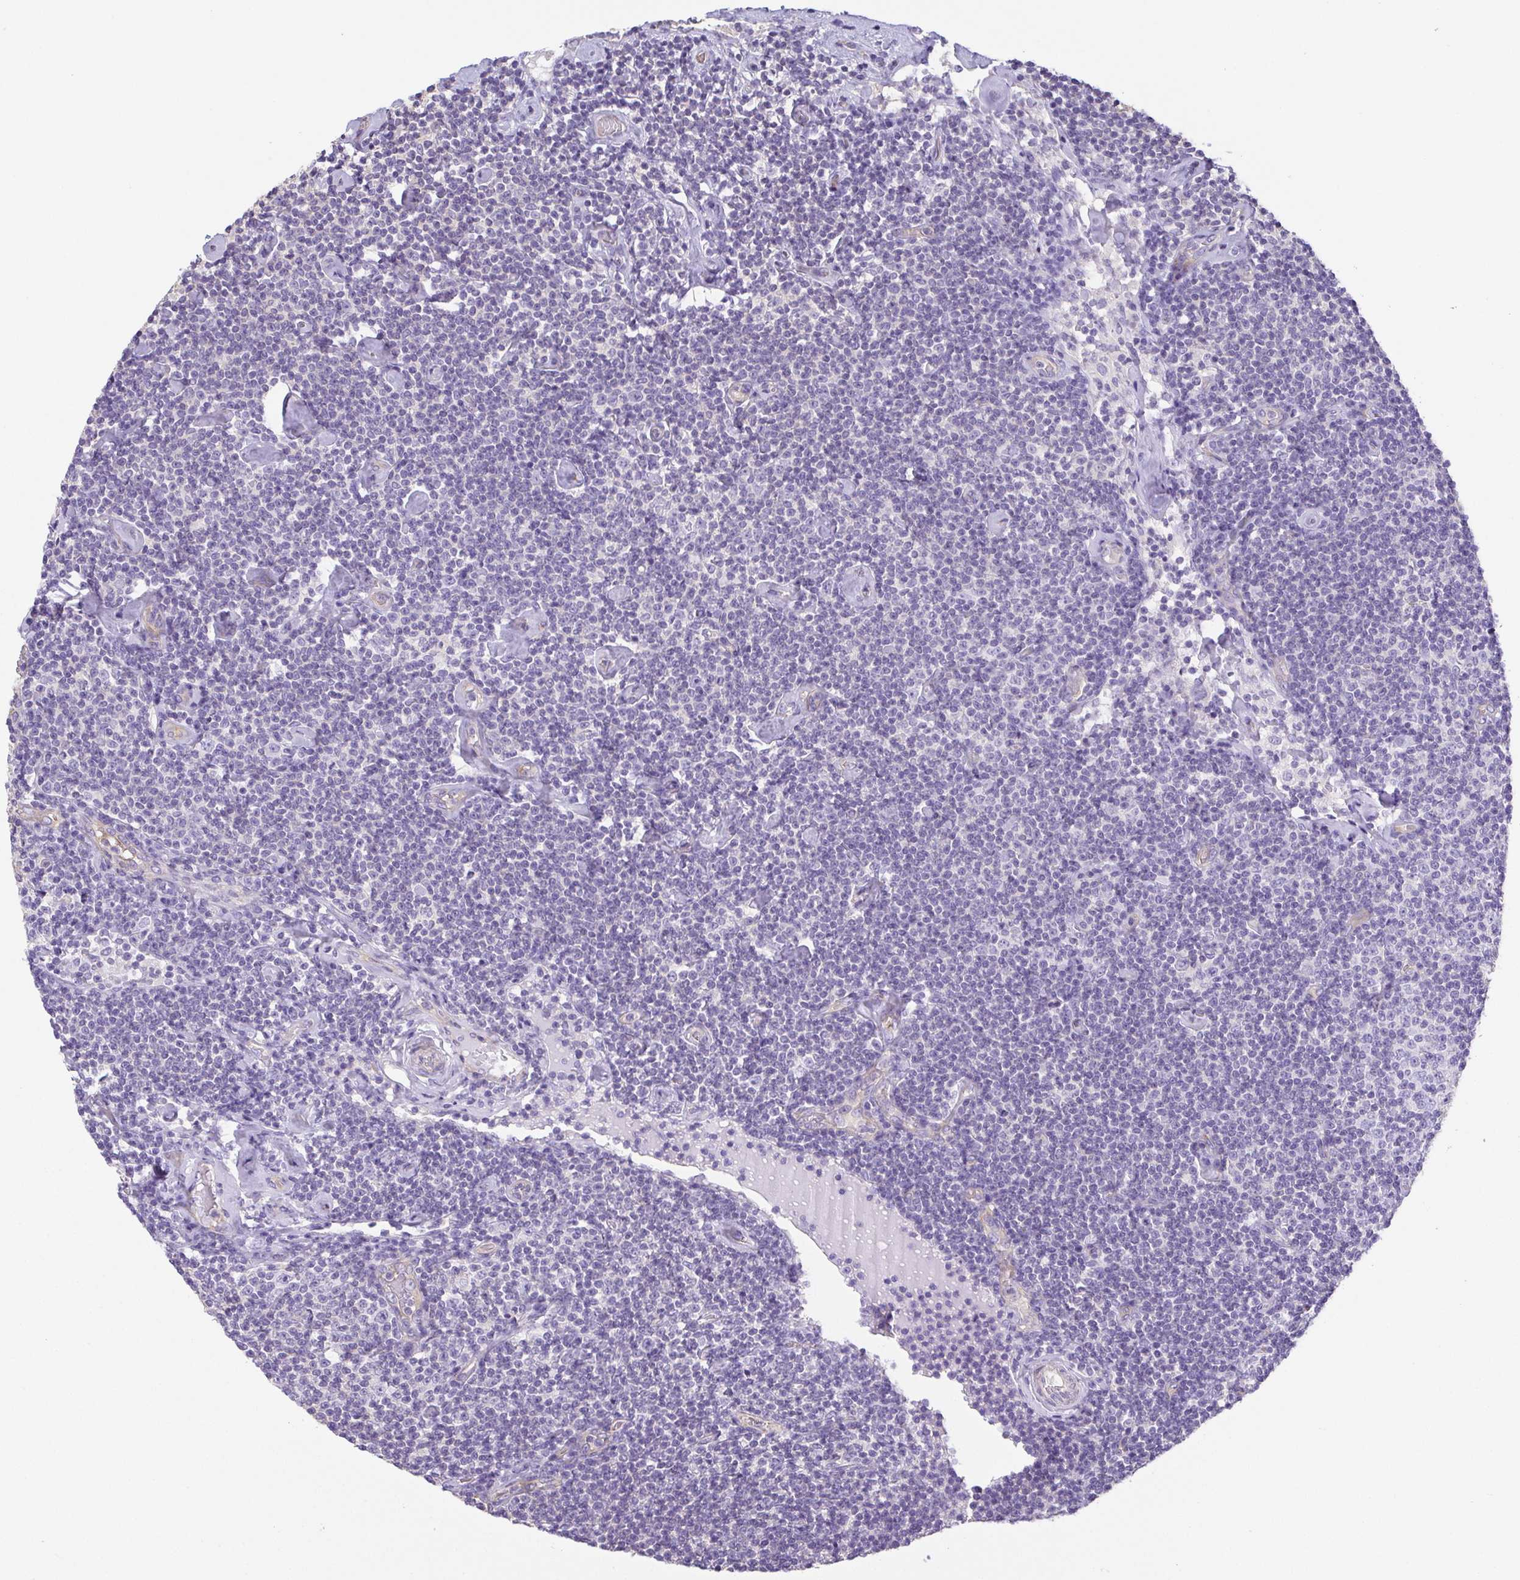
{"staining": {"intensity": "negative", "quantity": "none", "location": "none"}, "tissue": "lymphoma", "cell_type": "Tumor cells", "image_type": "cancer", "snomed": [{"axis": "morphology", "description": "Malignant lymphoma, non-Hodgkin's type, Low grade"}, {"axis": "topography", "description": "Lymph node"}], "caption": "High magnification brightfield microscopy of lymphoma stained with DAB (brown) and counterstained with hematoxylin (blue): tumor cells show no significant positivity.", "gene": "MYL6", "patient": {"sex": "male", "age": 81}}